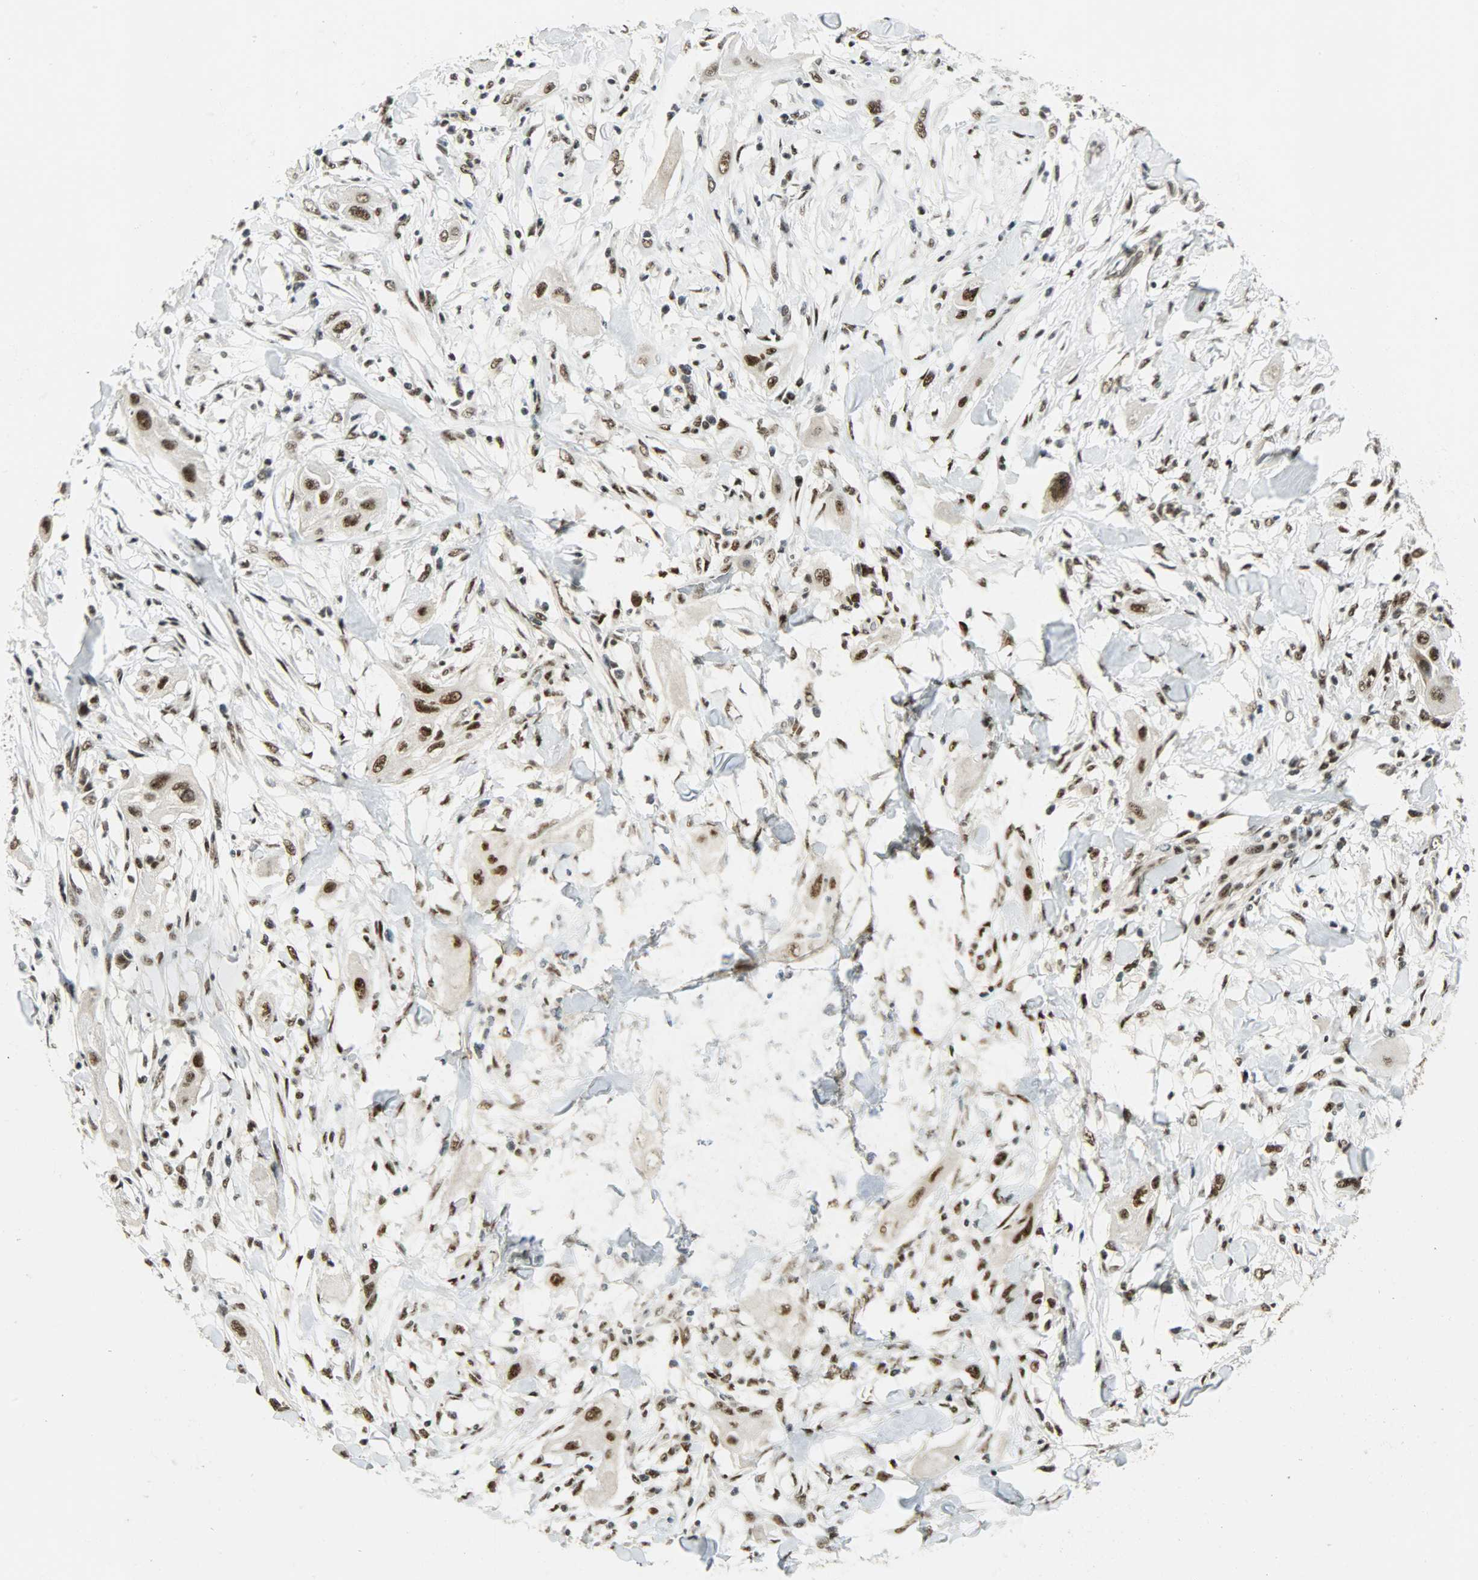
{"staining": {"intensity": "strong", "quantity": ">75%", "location": "nuclear"}, "tissue": "lung cancer", "cell_type": "Tumor cells", "image_type": "cancer", "snomed": [{"axis": "morphology", "description": "Squamous cell carcinoma, NOS"}, {"axis": "topography", "description": "Lung"}], "caption": "Lung squamous cell carcinoma was stained to show a protein in brown. There is high levels of strong nuclear staining in approximately >75% of tumor cells.", "gene": "SUGP1", "patient": {"sex": "female", "age": 47}}